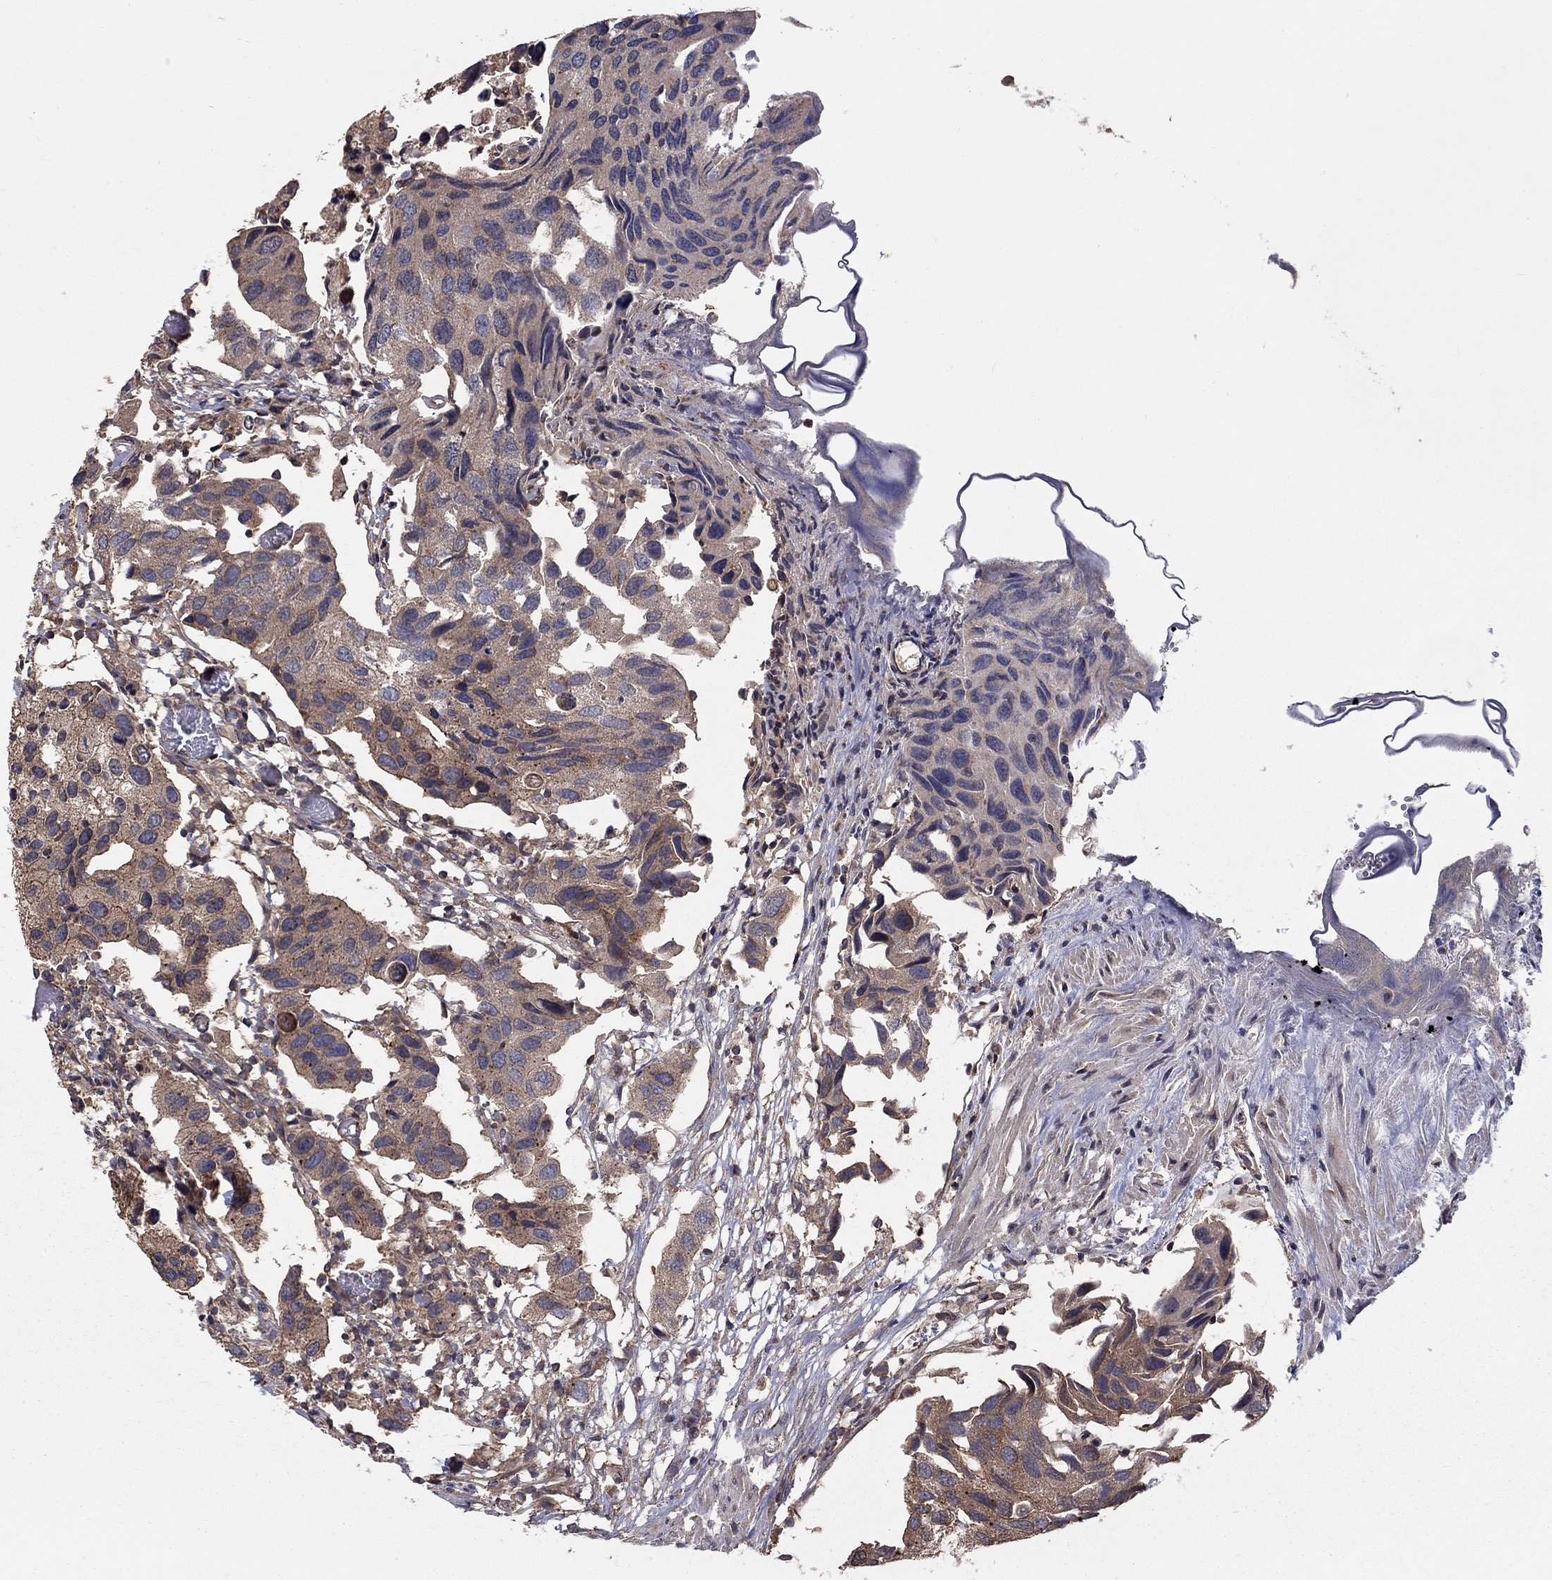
{"staining": {"intensity": "moderate", "quantity": "25%-75%", "location": "cytoplasmic/membranous"}, "tissue": "urothelial cancer", "cell_type": "Tumor cells", "image_type": "cancer", "snomed": [{"axis": "morphology", "description": "Urothelial carcinoma, High grade"}, {"axis": "topography", "description": "Urinary bladder"}], "caption": "IHC (DAB (3,3'-diaminobenzidine)) staining of human urothelial cancer displays moderate cytoplasmic/membranous protein staining in about 25%-75% of tumor cells.", "gene": "BMERB1", "patient": {"sex": "male", "age": 79}}